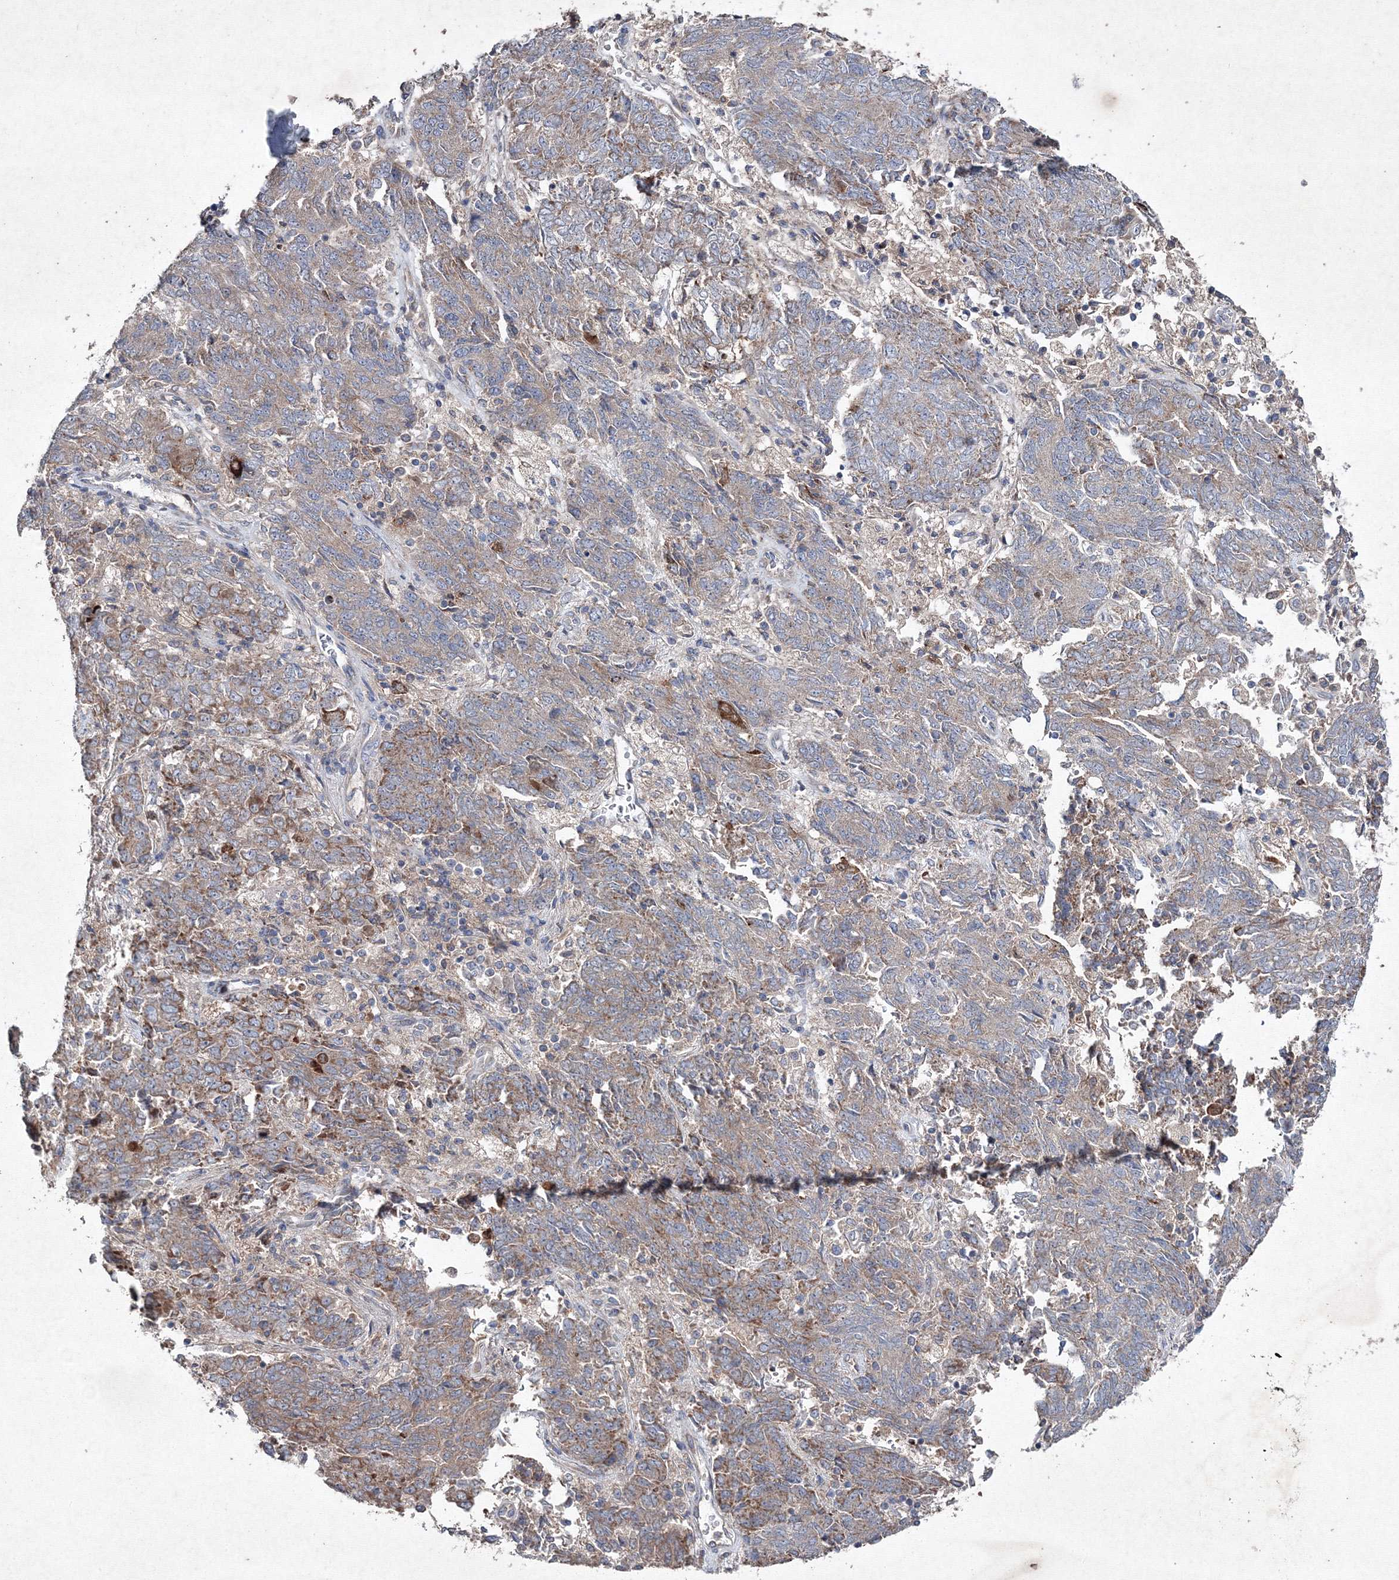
{"staining": {"intensity": "moderate", "quantity": "25%-75%", "location": "cytoplasmic/membranous"}, "tissue": "endometrial cancer", "cell_type": "Tumor cells", "image_type": "cancer", "snomed": [{"axis": "morphology", "description": "Adenocarcinoma, NOS"}, {"axis": "topography", "description": "Endometrium"}], "caption": "DAB immunohistochemical staining of human endometrial cancer reveals moderate cytoplasmic/membranous protein positivity in about 25%-75% of tumor cells. The staining was performed using DAB, with brown indicating positive protein expression. Nuclei are stained blue with hematoxylin.", "gene": "GFM1", "patient": {"sex": "female", "age": 80}}